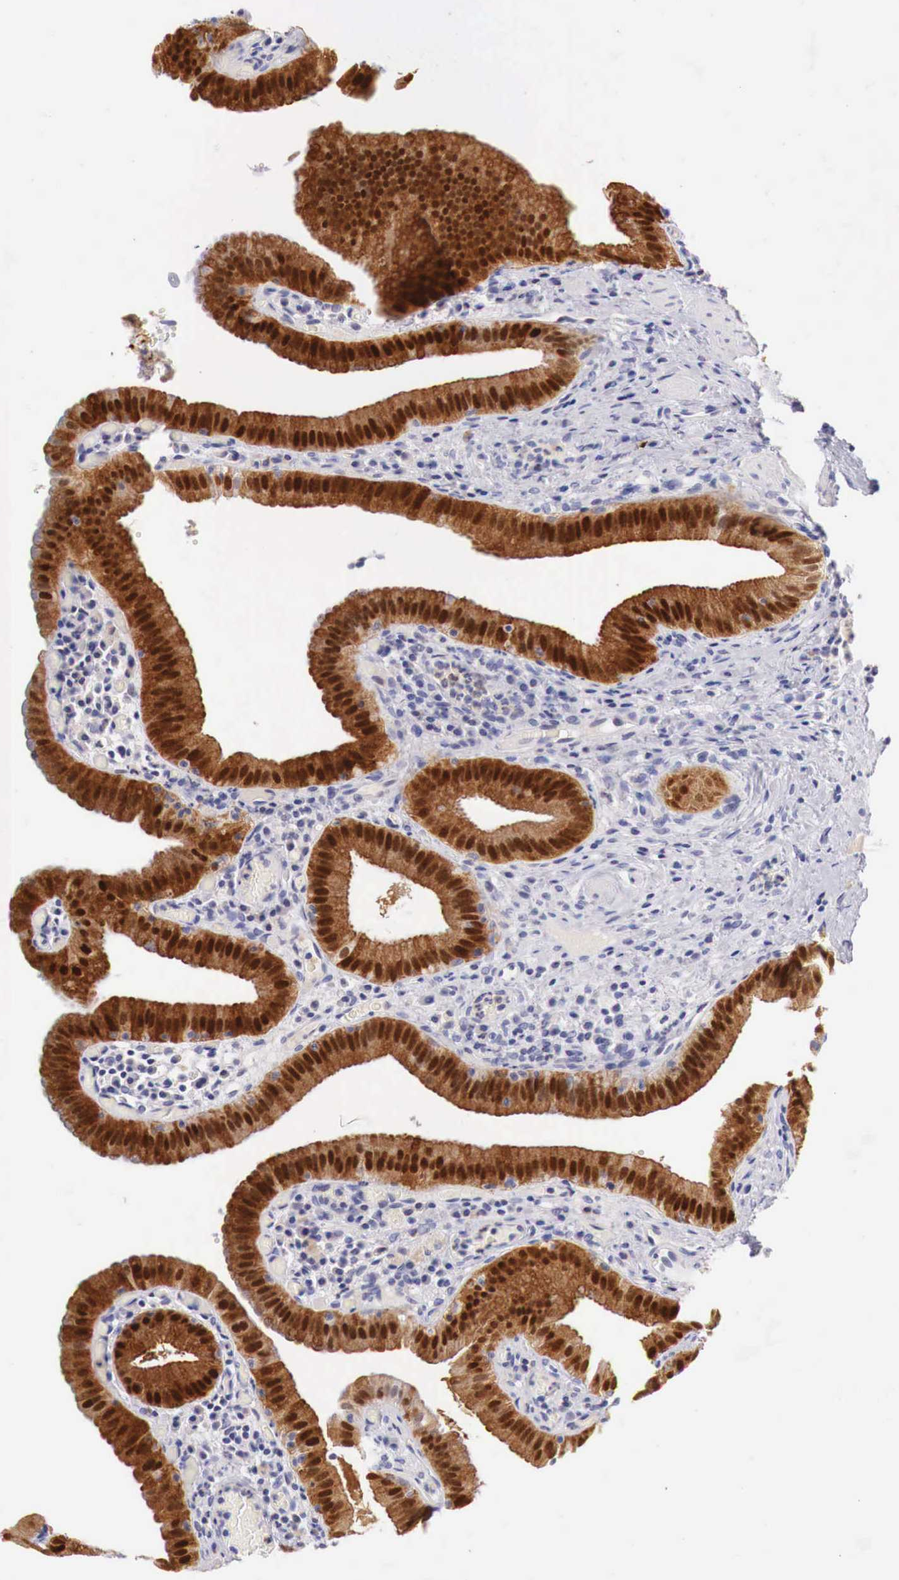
{"staining": {"intensity": "strong", "quantity": ">75%", "location": "cytoplasmic/membranous,nuclear"}, "tissue": "gallbladder", "cell_type": "Glandular cells", "image_type": "normal", "snomed": [{"axis": "morphology", "description": "Normal tissue, NOS"}, {"axis": "topography", "description": "Gallbladder"}], "caption": "This image demonstrates immunohistochemistry (IHC) staining of unremarkable human gallbladder, with high strong cytoplasmic/membranous,nuclear expression in about >75% of glandular cells.", "gene": "ITIH6", "patient": {"sex": "female", "age": 76}}